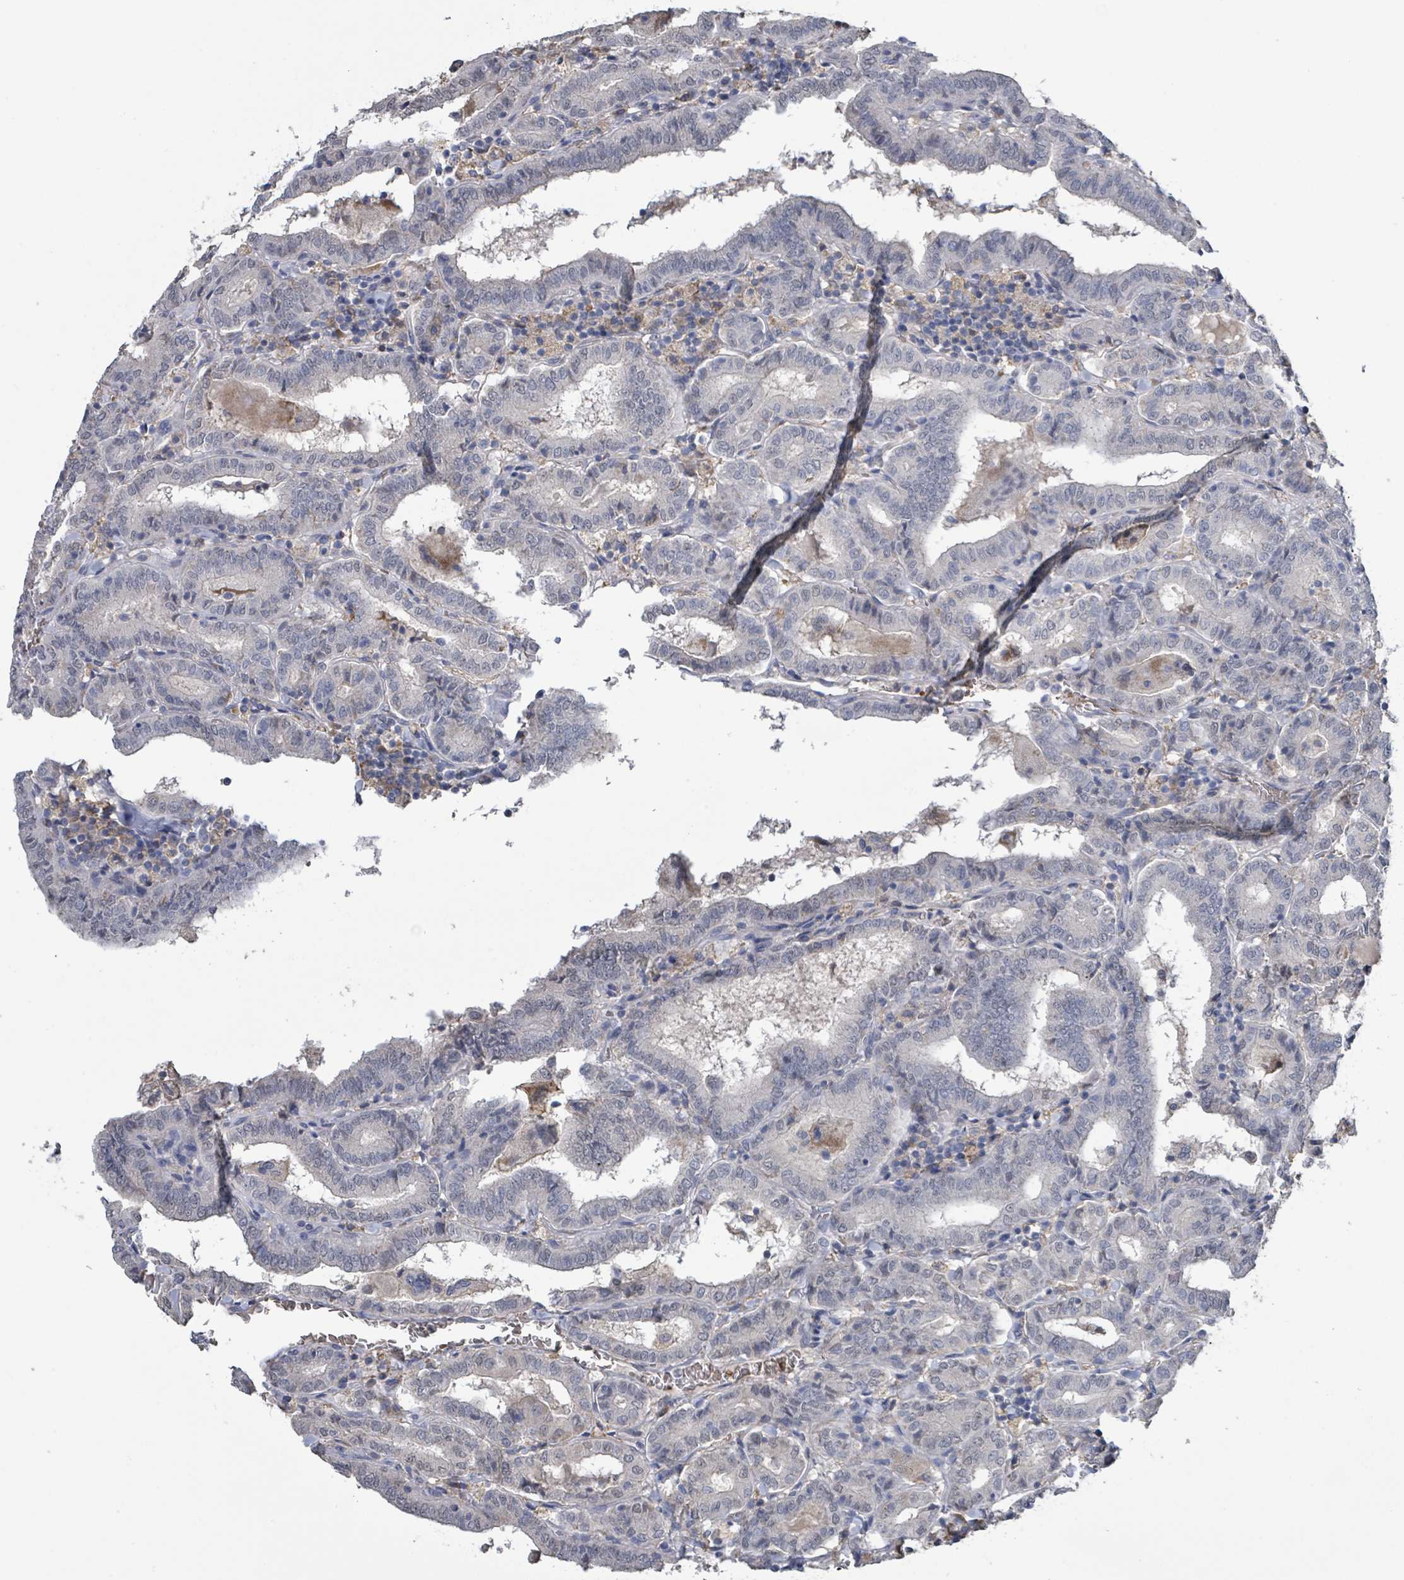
{"staining": {"intensity": "negative", "quantity": "none", "location": "none"}, "tissue": "thyroid cancer", "cell_type": "Tumor cells", "image_type": "cancer", "snomed": [{"axis": "morphology", "description": "Papillary adenocarcinoma, NOS"}, {"axis": "topography", "description": "Thyroid gland"}], "caption": "Tumor cells are negative for brown protein staining in papillary adenocarcinoma (thyroid). Brightfield microscopy of immunohistochemistry stained with DAB (3,3'-diaminobenzidine) (brown) and hematoxylin (blue), captured at high magnification.", "gene": "SEBOX", "patient": {"sex": "female", "age": 72}}